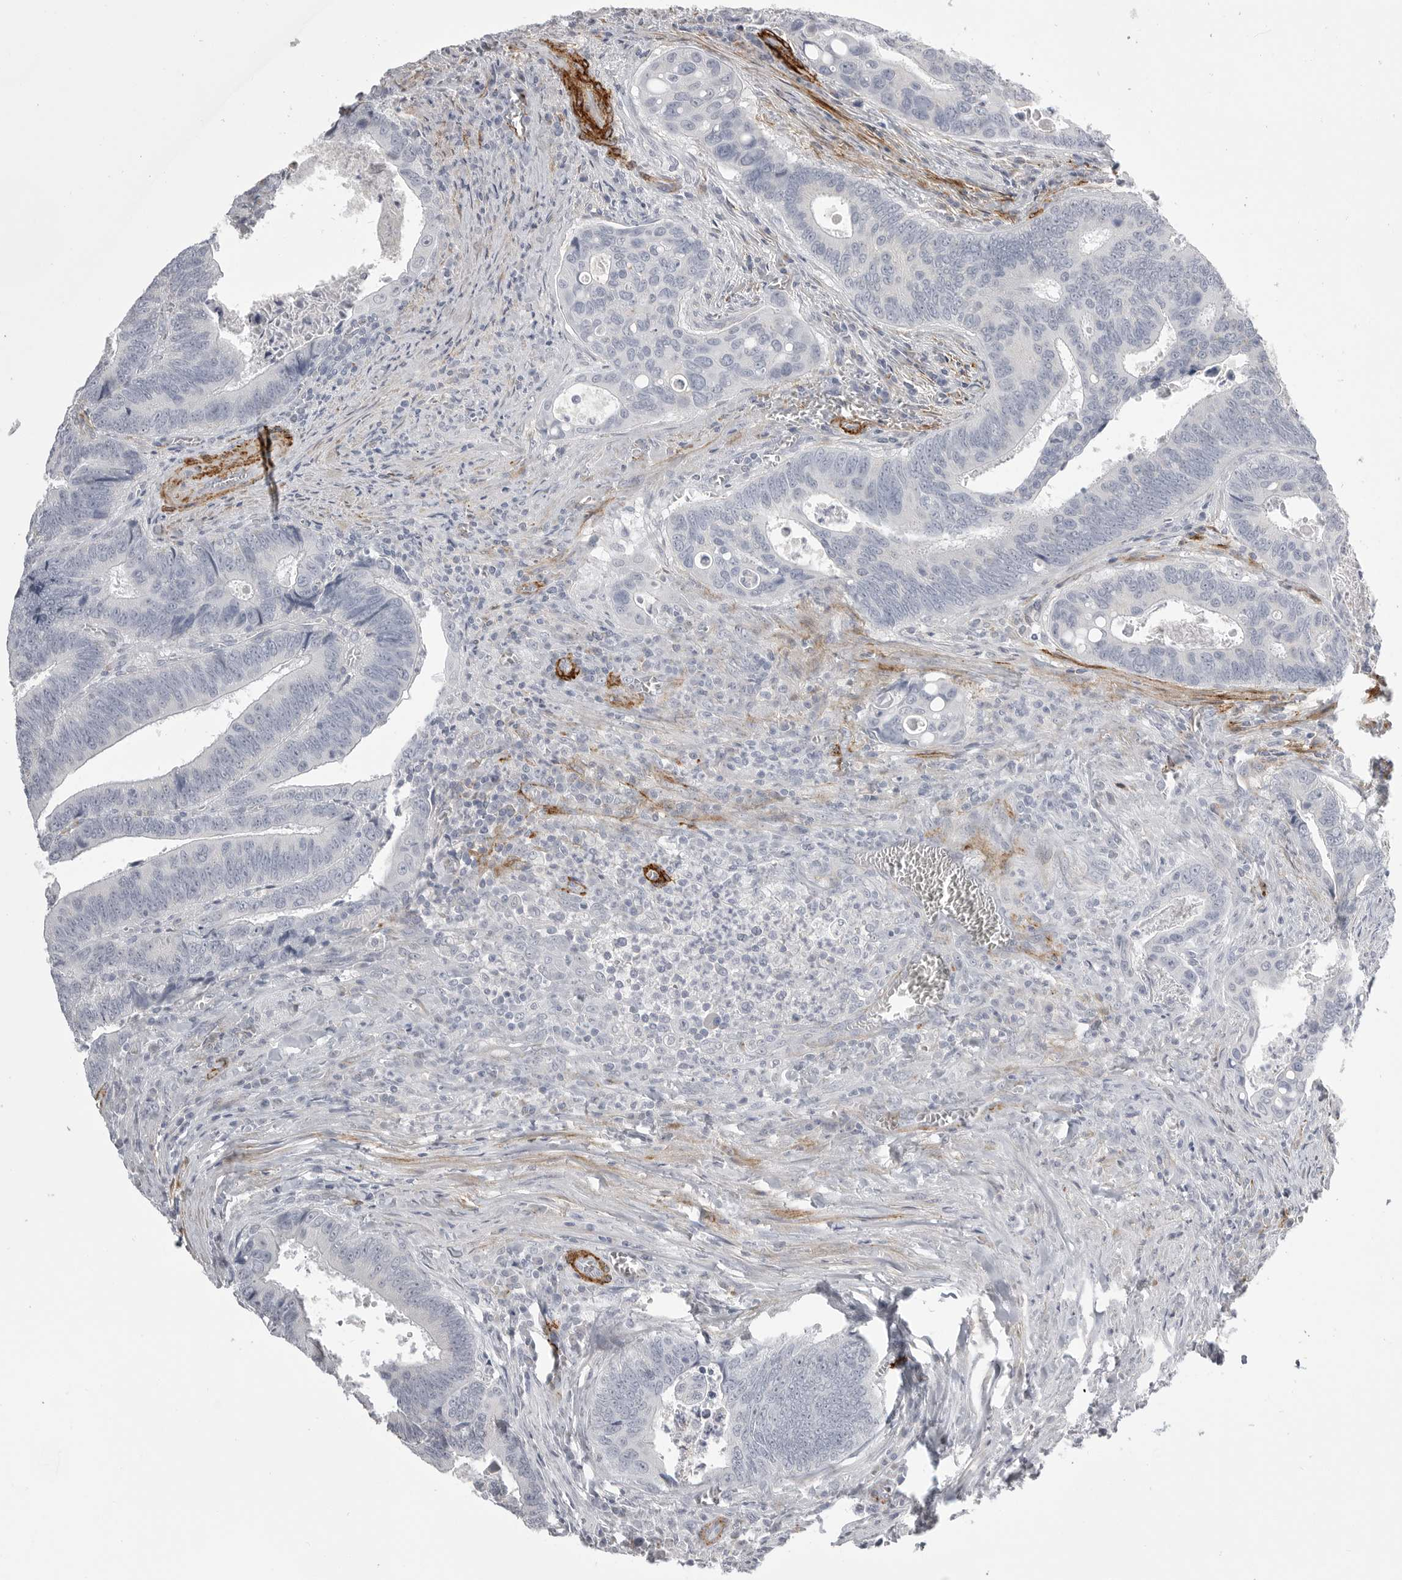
{"staining": {"intensity": "negative", "quantity": "none", "location": "none"}, "tissue": "colorectal cancer", "cell_type": "Tumor cells", "image_type": "cancer", "snomed": [{"axis": "morphology", "description": "Inflammation, NOS"}, {"axis": "morphology", "description": "Adenocarcinoma, NOS"}, {"axis": "topography", "description": "Colon"}], "caption": "DAB (3,3'-diaminobenzidine) immunohistochemical staining of adenocarcinoma (colorectal) reveals no significant expression in tumor cells. Nuclei are stained in blue.", "gene": "AOC3", "patient": {"sex": "male", "age": 72}}